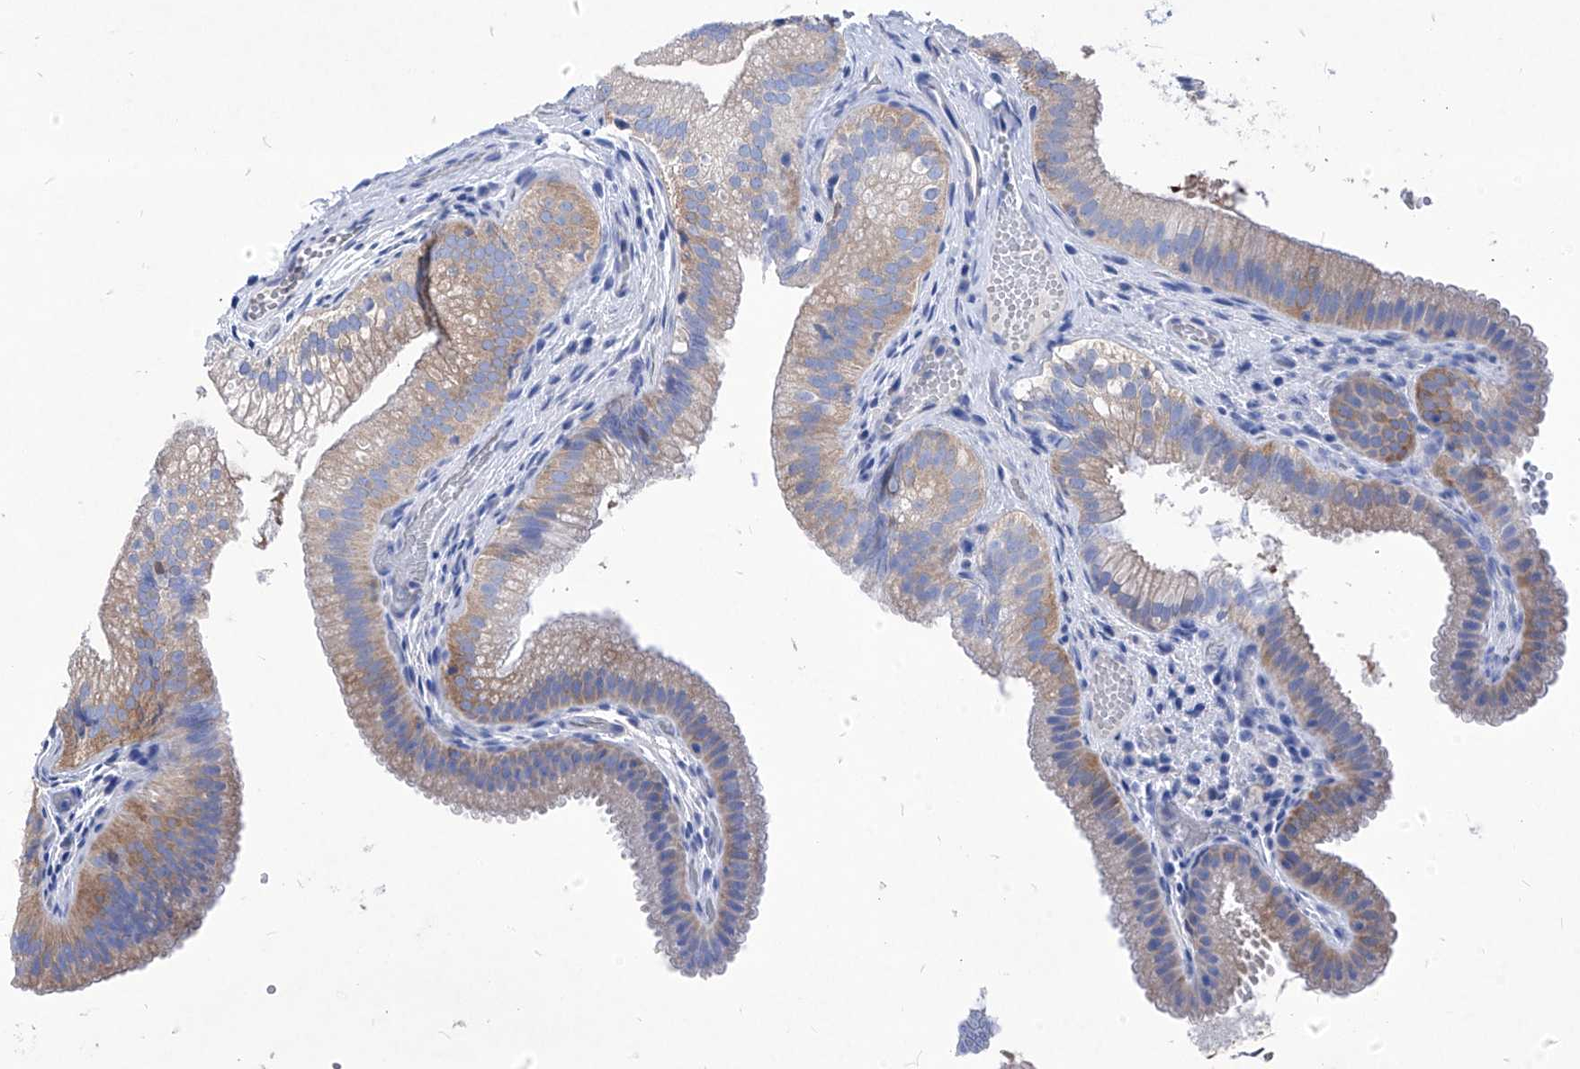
{"staining": {"intensity": "moderate", "quantity": "<25%", "location": "cytoplasmic/membranous"}, "tissue": "gallbladder", "cell_type": "Glandular cells", "image_type": "normal", "snomed": [{"axis": "morphology", "description": "Normal tissue, NOS"}, {"axis": "topography", "description": "Gallbladder"}], "caption": "Normal gallbladder was stained to show a protein in brown. There is low levels of moderate cytoplasmic/membranous staining in approximately <25% of glandular cells. The staining was performed using DAB (3,3'-diaminobenzidine), with brown indicating positive protein expression. Nuclei are stained blue with hematoxylin.", "gene": "XPNPEP1", "patient": {"sex": "female", "age": 30}}